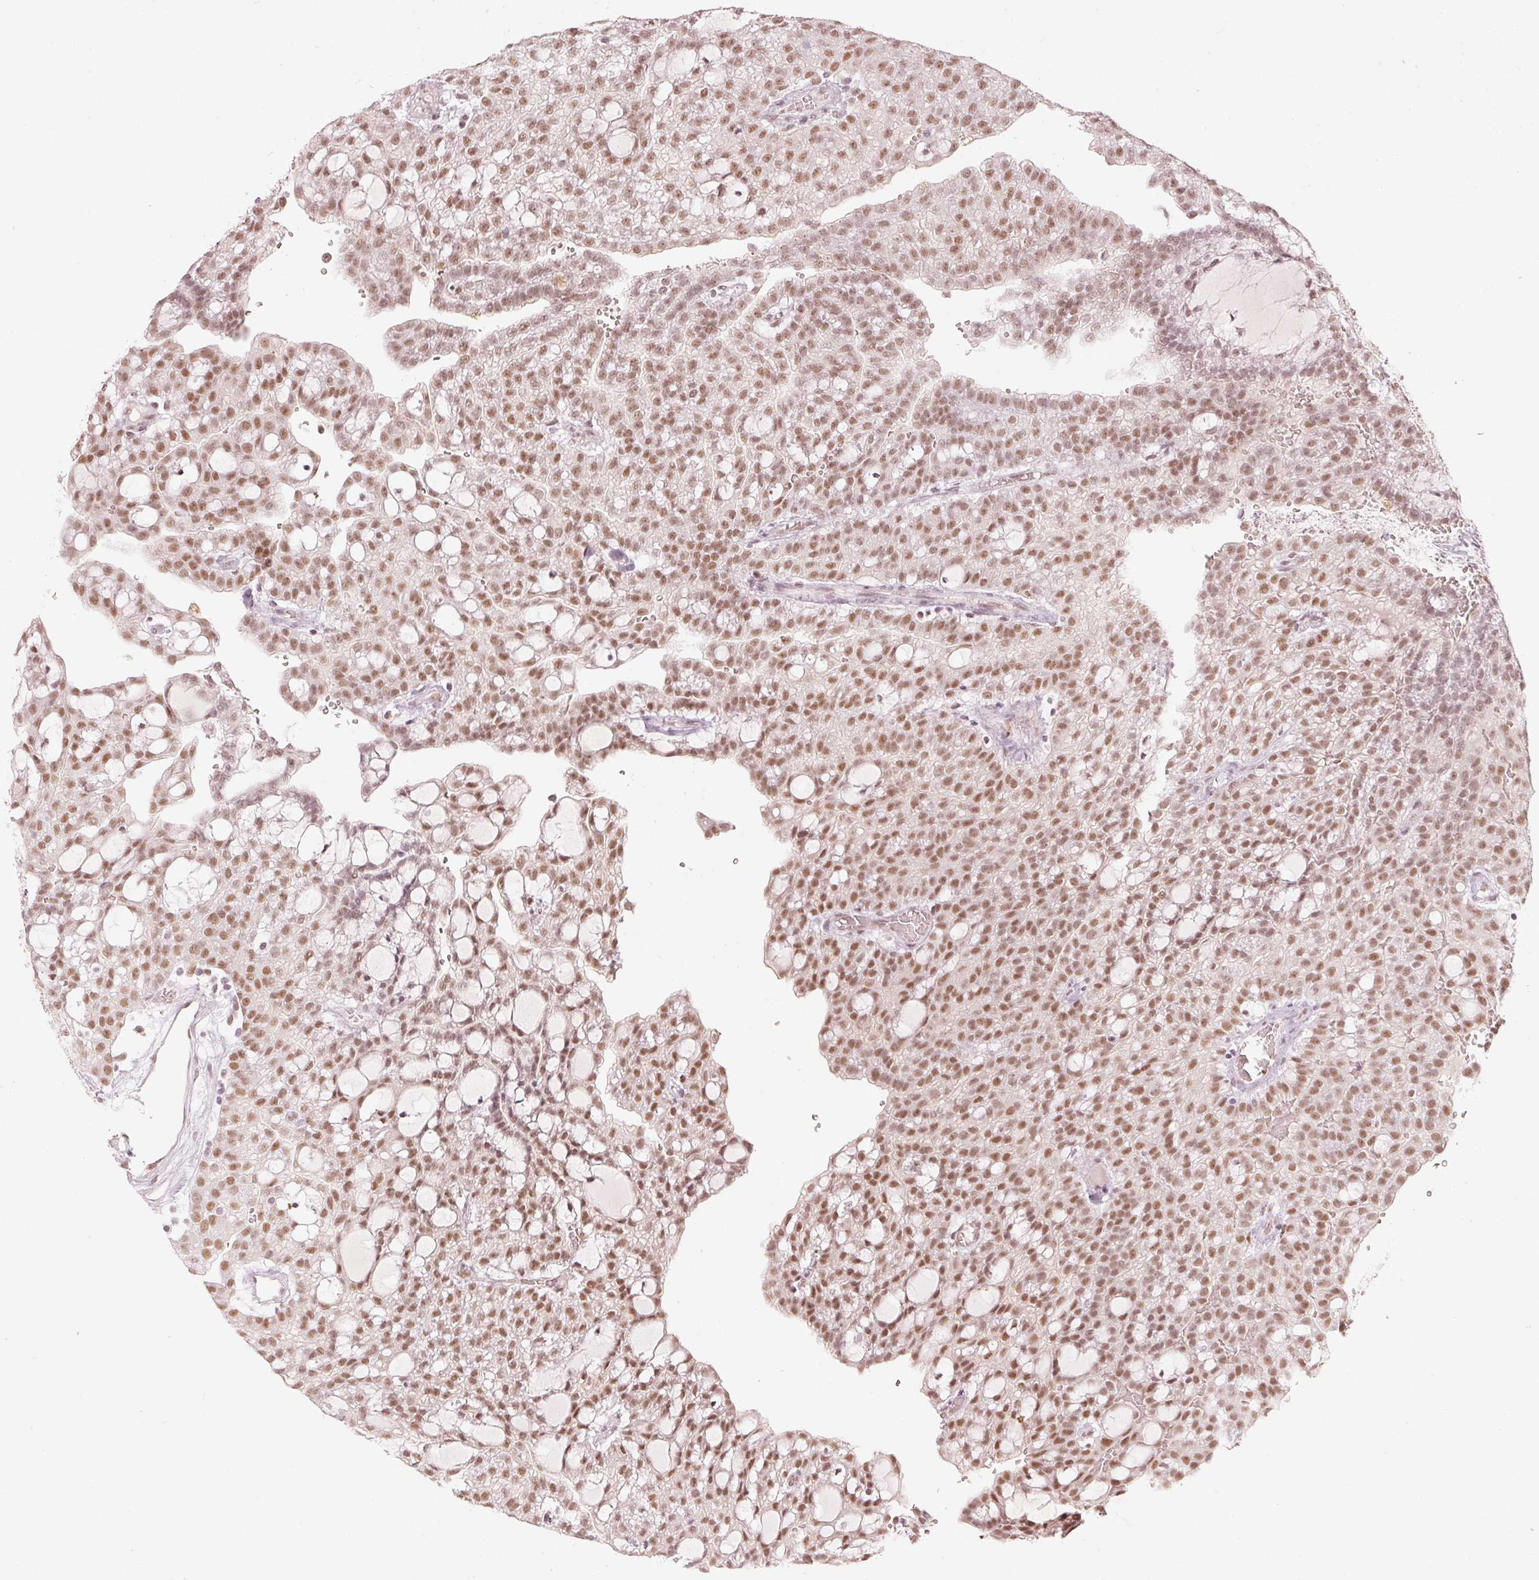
{"staining": {"intensity": "moderate", "quantity": ">75%", "location": "nuclear"}, "tissue": "renal cancer", "cell_type": "Tumor cells", "image_type": "cancer", "snomed": [{"axis": "morphology", "description": "Adenocarcinoma, NOS"}, {"axis": "topography", "description": "Kidney"}], "caption": "IHC staining of renal cancer, which exhibits medium levels of moderate nuclear expression in about >75% of tumor cells indicating moderate nuclear protein staining. The staining was performed using DAB (brown) for protein detection and nuclei were counterstained in hematoxylin (blue).", "gene": "PPP1R10", "patient": {"sex": "male", "age": 63}}